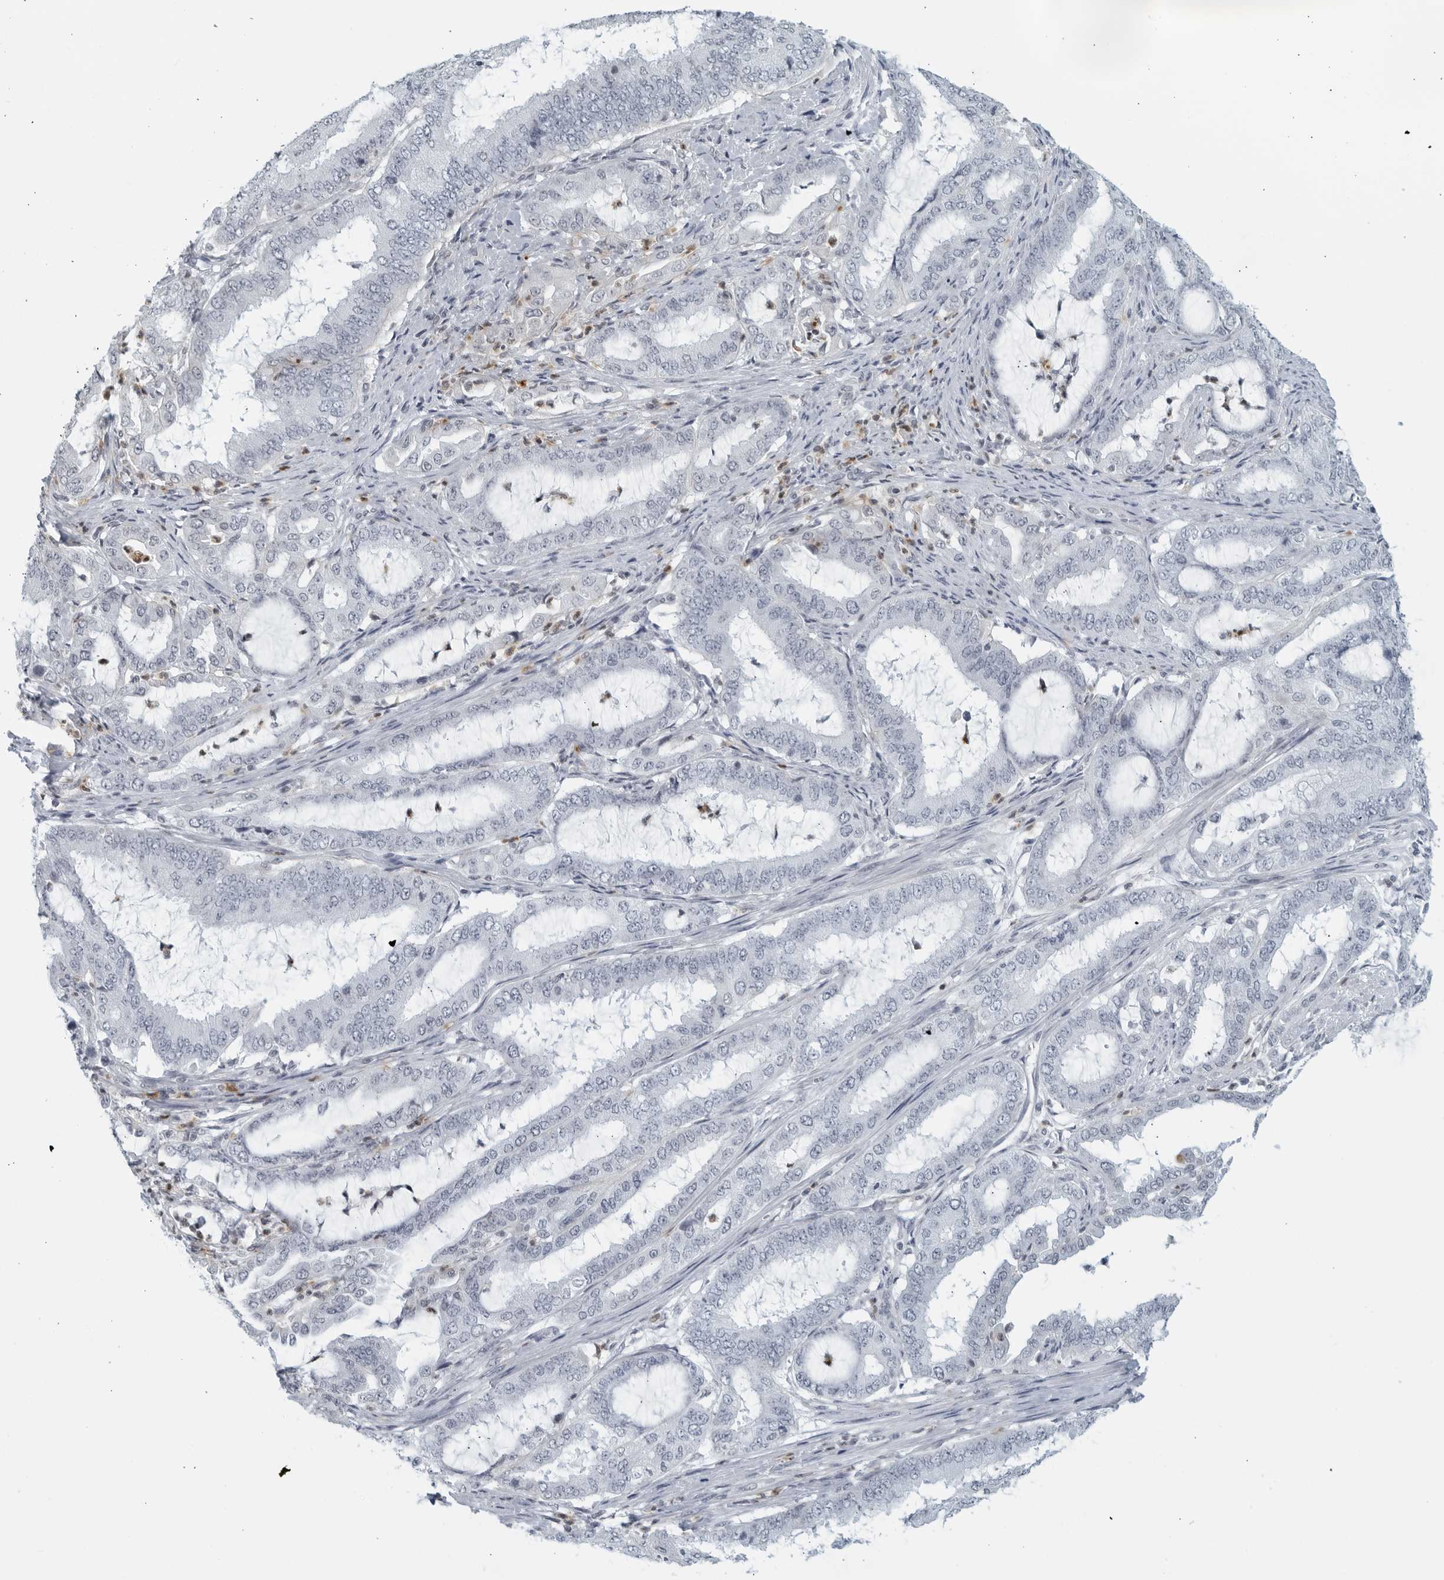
{"staining": {"intensity": "negative", "quantity": "none", "location": "none"}, "tissue": "endometrial cancer", "cell_type": "Tumor cells", "image_type": "cancer", "snomed": [{"axis": "morphology", "description": "Adenocarcinoma, NOS"}, {"axis": "topography", "description": "Endometrium"}], "caption": "Immunohistochemical staining of endometrial cancer (adenocarcinoma) demonstrates no significant expression in tumor cells.", "gene": "KLK7", "patient": {"sex": "female", "age": 51}}